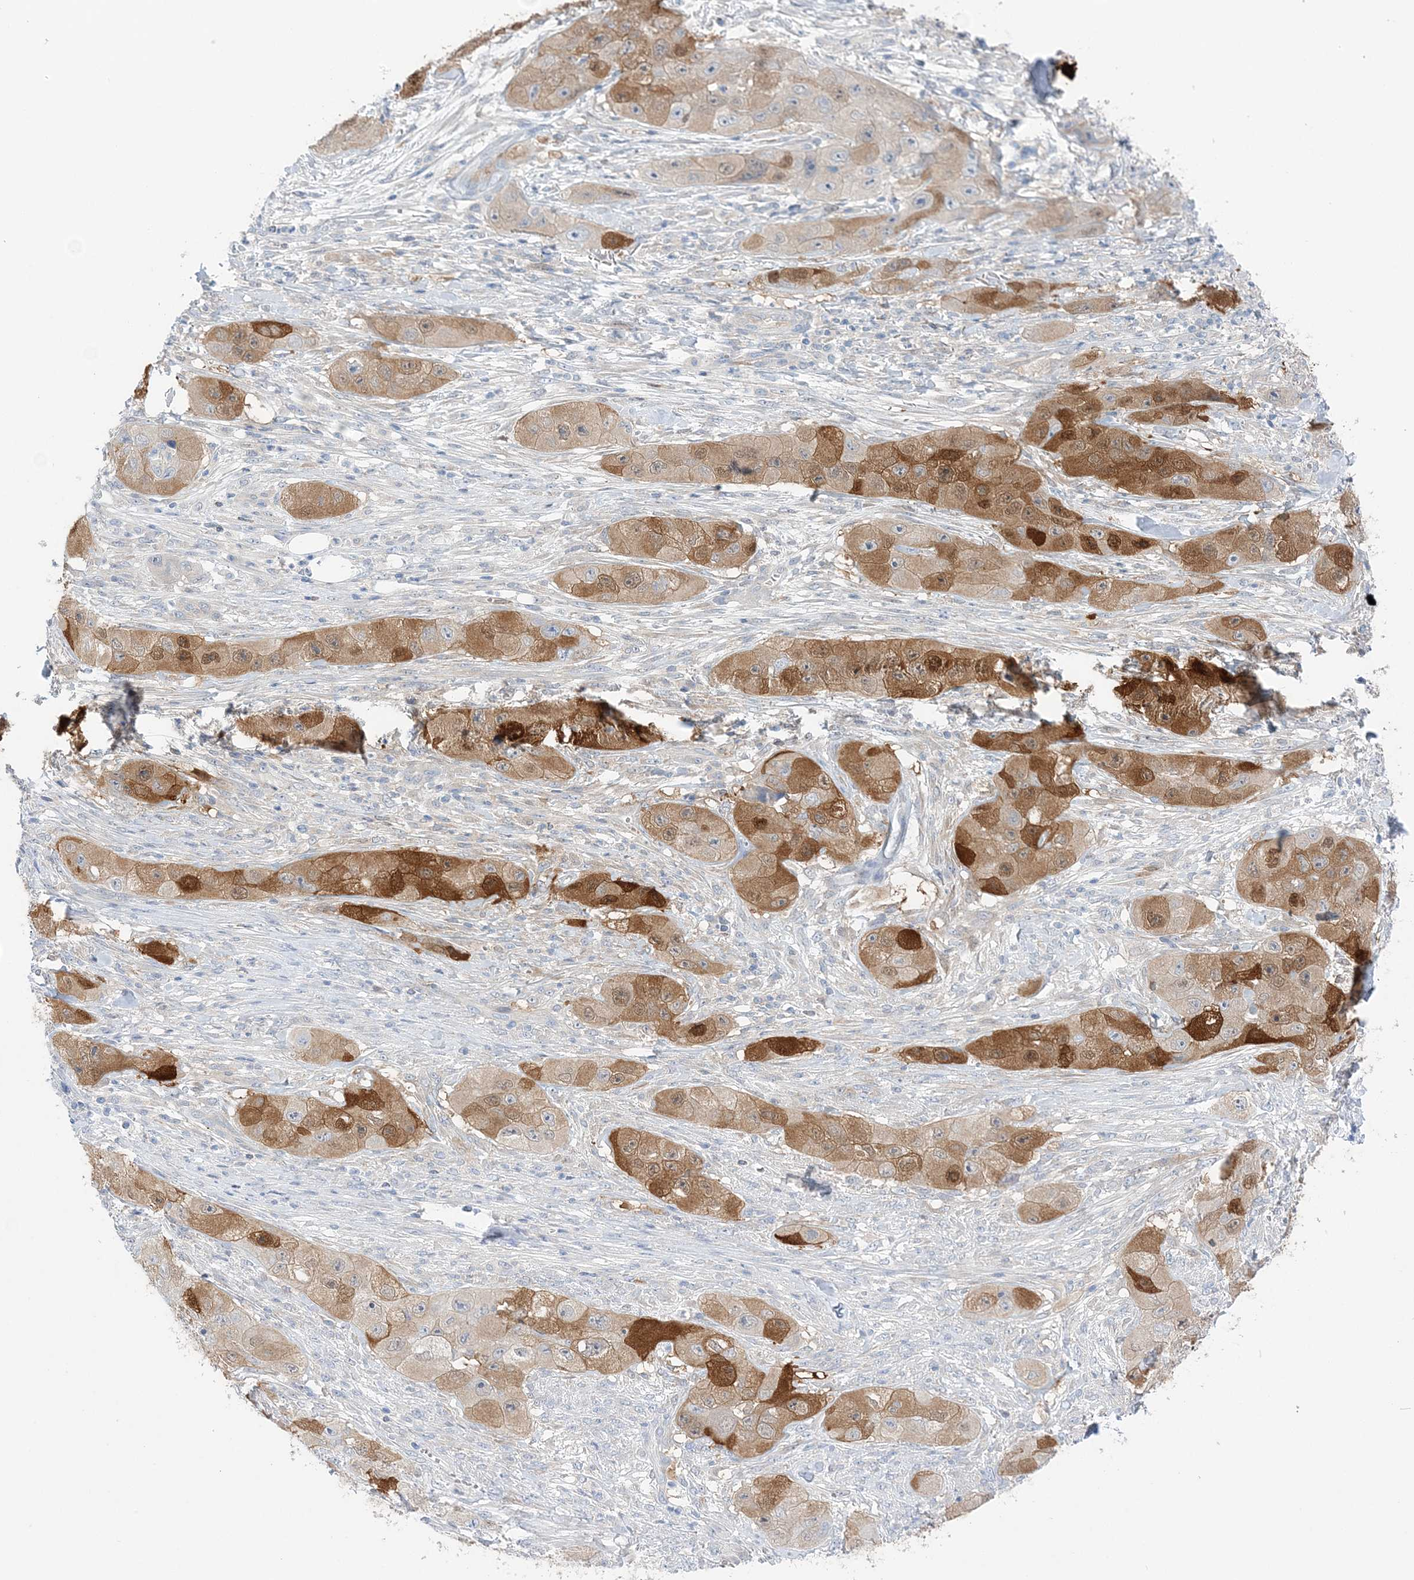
{"staining": {"intensity": "strong", "quantity": "25%-75%", "location": "cytoplasmic/membranous,nuclear"}, "tissue": "skin cancer", "cell_type": "Tumor cells", "image_type": "cancer", "snomed": [{"axis": "morphology", "description": "Squamous cell carcinoma, NOS"}, {"axis": "topography", "description": "Skin"}, {"axis": "topography", "description": "Subcutis"}], "caption": "A micrograph of skin cancer (squamous cell carcinoma) stained for a protein reveals strong cytoplasmic/membranous and nuclear brown staining in tumor cells.", "gene": "HMGCS1", "patient": {"sex": "male", "age": 73}}